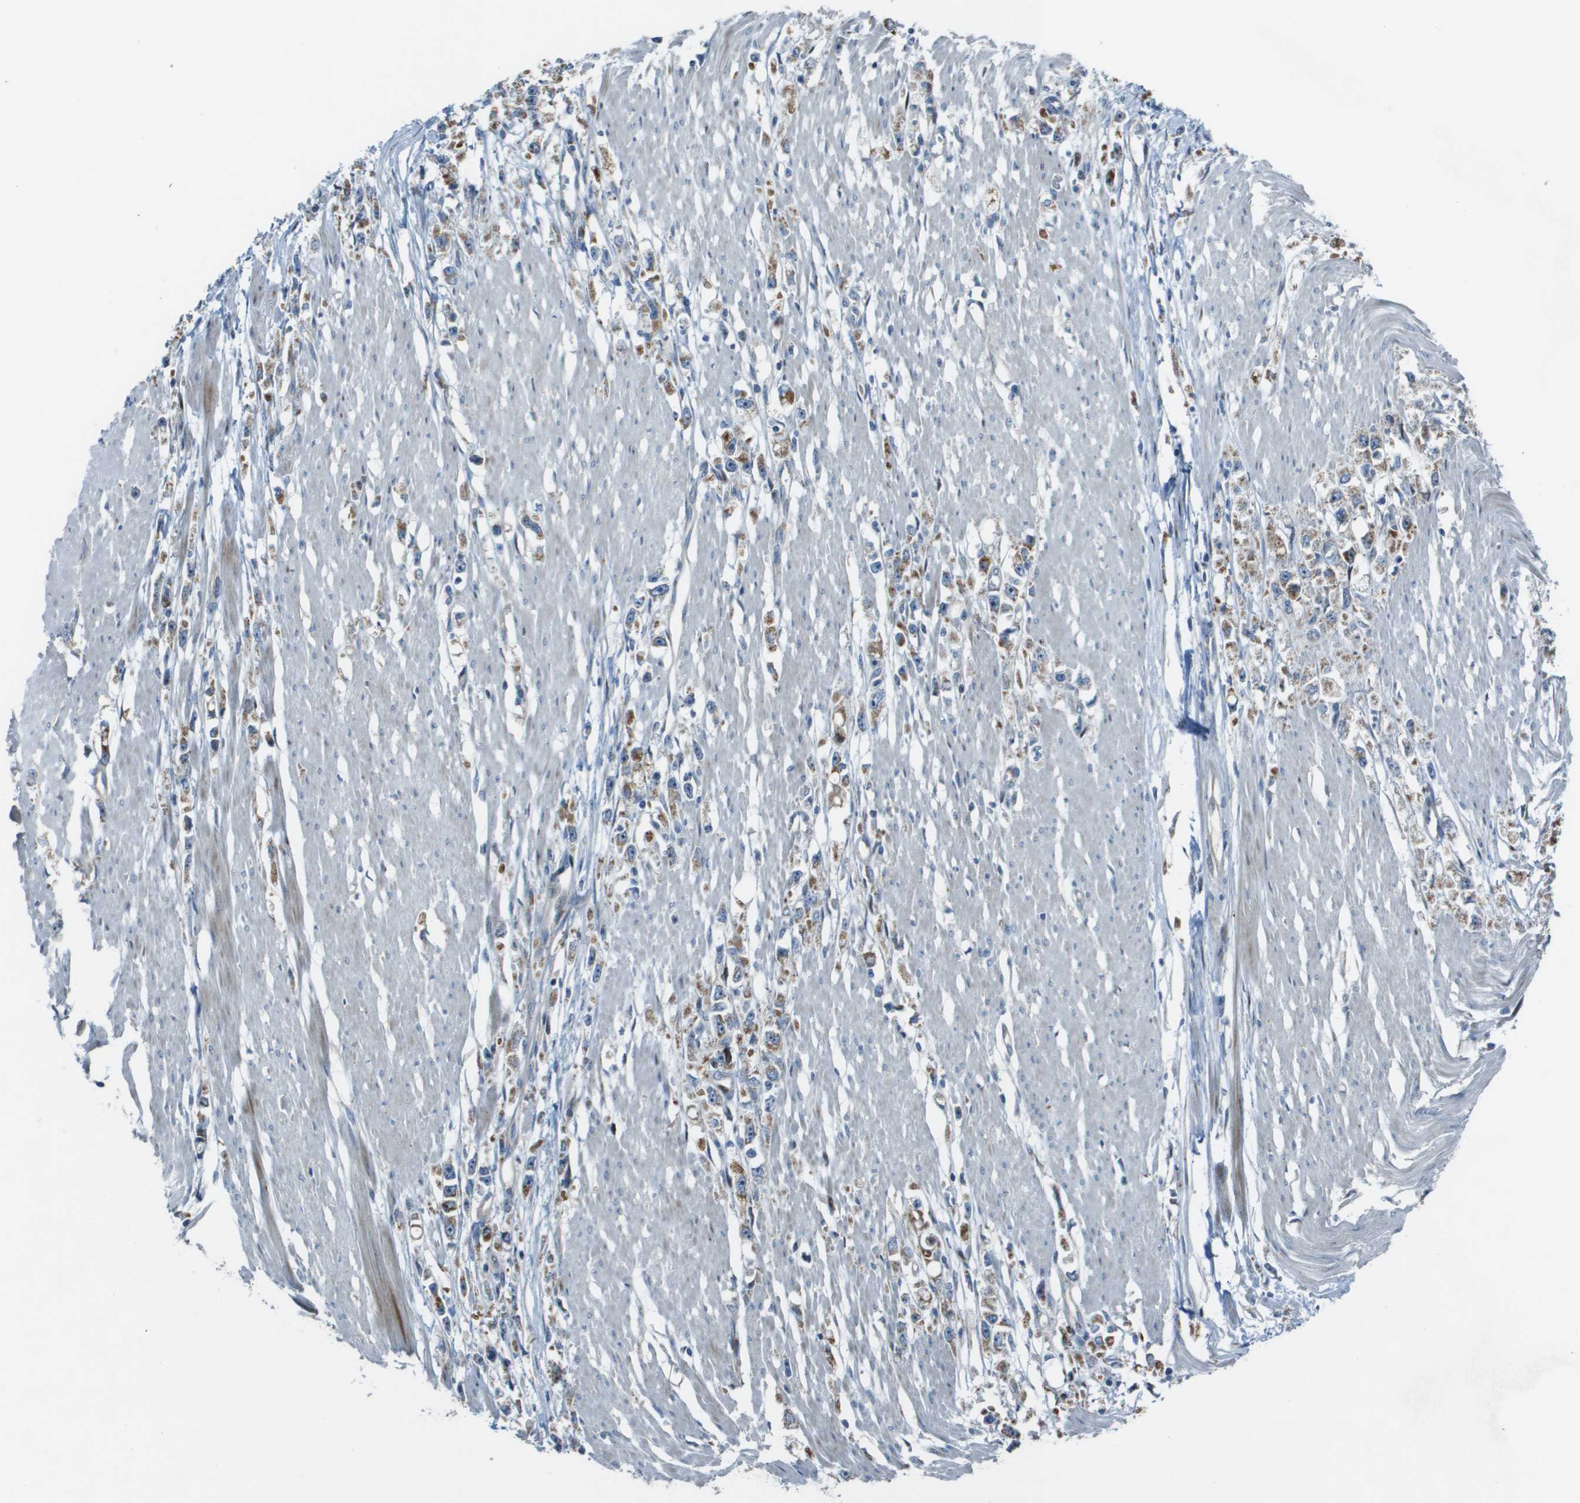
{"staining": {"intensity": "moderate", "quantity": ">75%", "location": "cytoplasmic/membranous"}, "tissue": "stomach cancer", "cell_type": "Tumor cells", "image_type": "cancer", "snomed": [{"axis": "morphology", "description": "Adenocarcinoma, NOS"}, {"axis": "topography", "description": "Stomach"}], "caption": "A brown stain highlights moderate cytoplasmic/membranous positivity of a protein in human adenocarcinoma (stomach) tumor cells.", "gene": "MGAT3", "patient": {"sex": "female", "age": 59}}